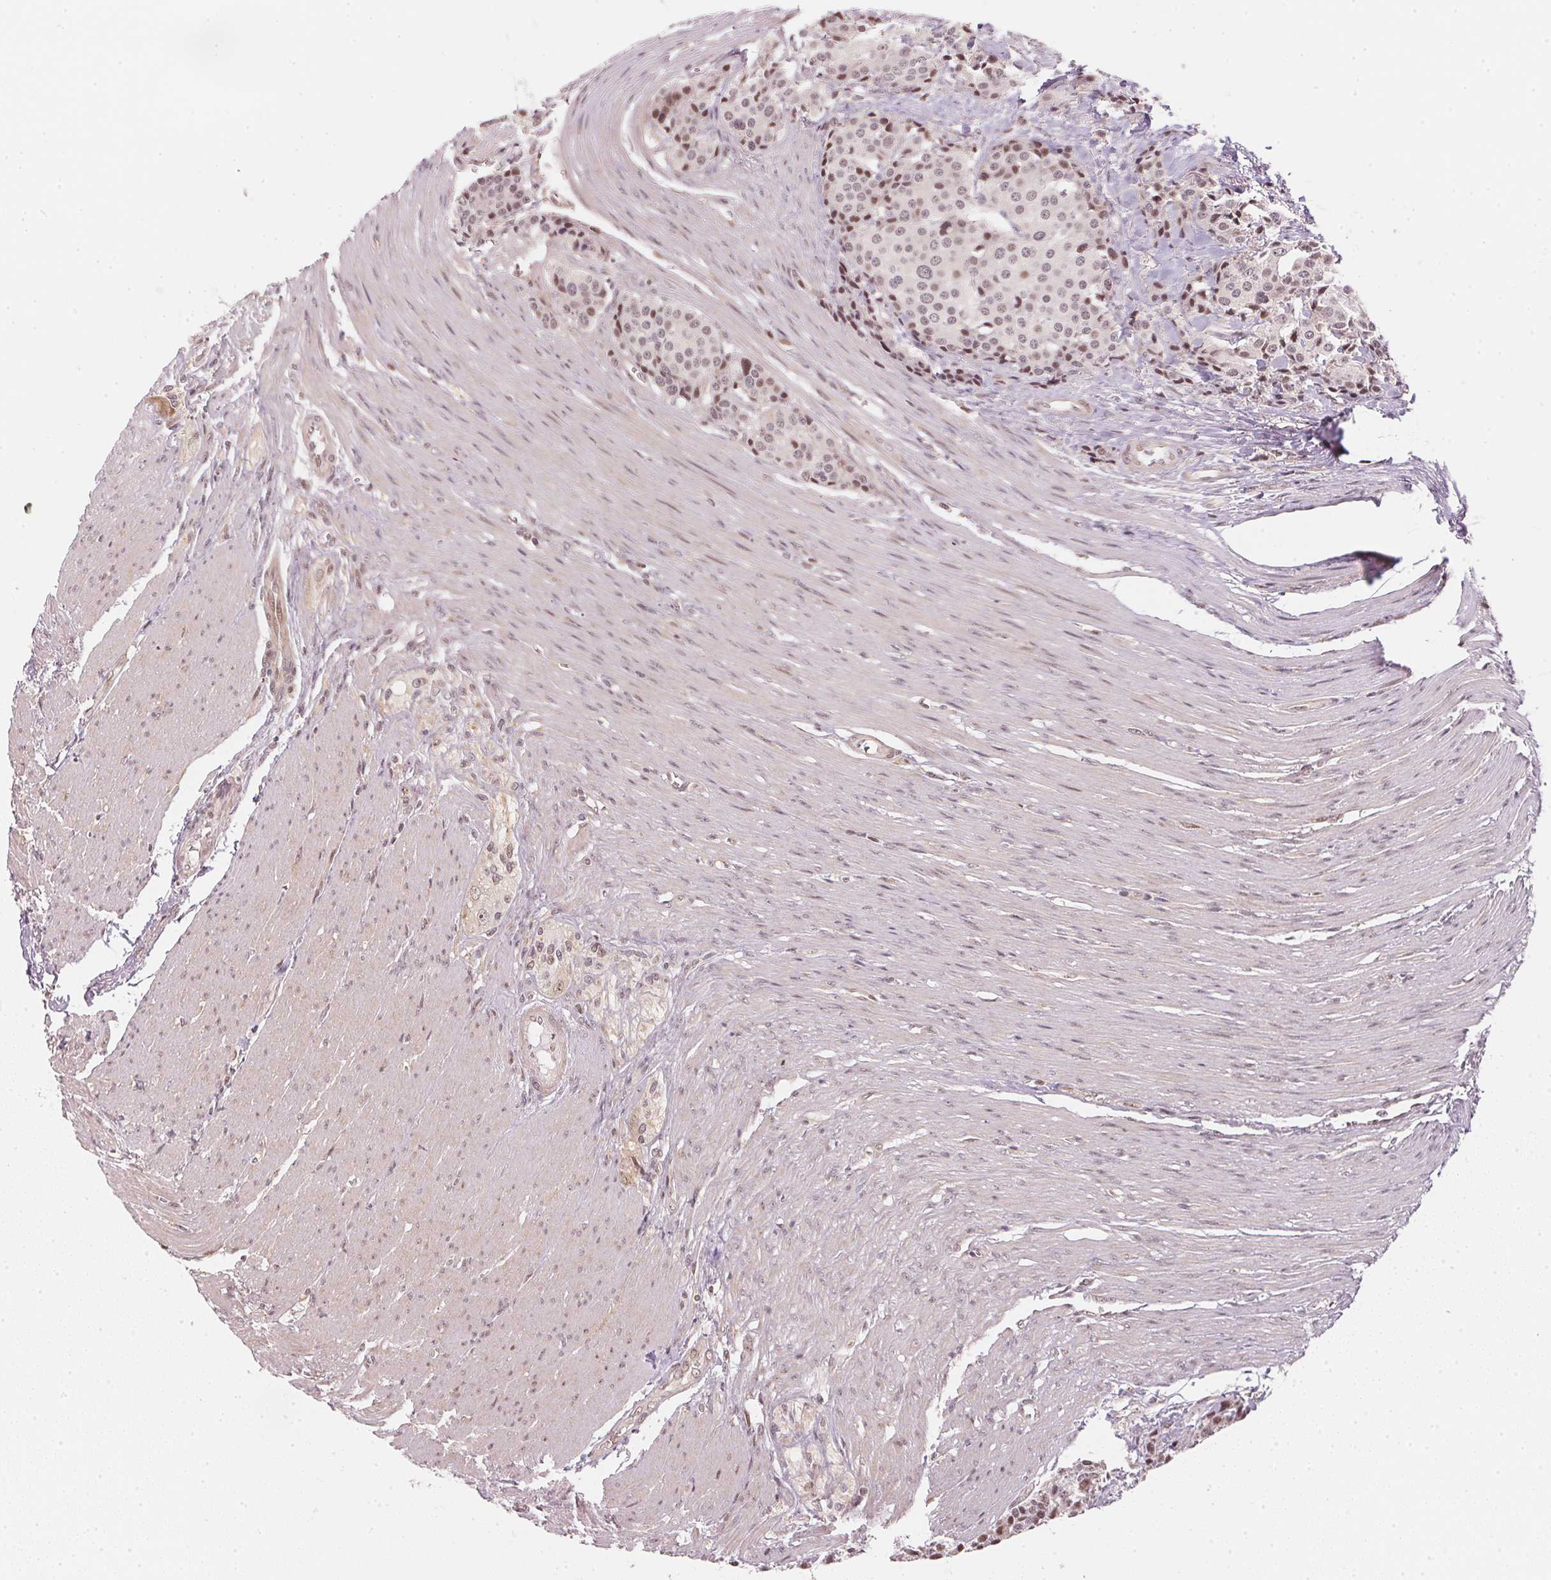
{"staining": {"intensity": "moderate", "quantity": "<25%", "location": "nuclear"}, "tissue": "carcinoid", "cell_type": "Tumor cells", "image_type": "cancer", "snomed": [{"axis": "morphology", "description": "Carcinoid, malignant, NOS"}, {"axis": "topography", "description": "Small intestine"}], "caption": "DAB (3,3'-diaminobenzidine) immunohistochemical staining of human carcinoid displays moderate nuclear protein expression in approximately <25% of tumor cells.", "gene": "KAT6A", "patient": {"sex": "male", "age": 73}}